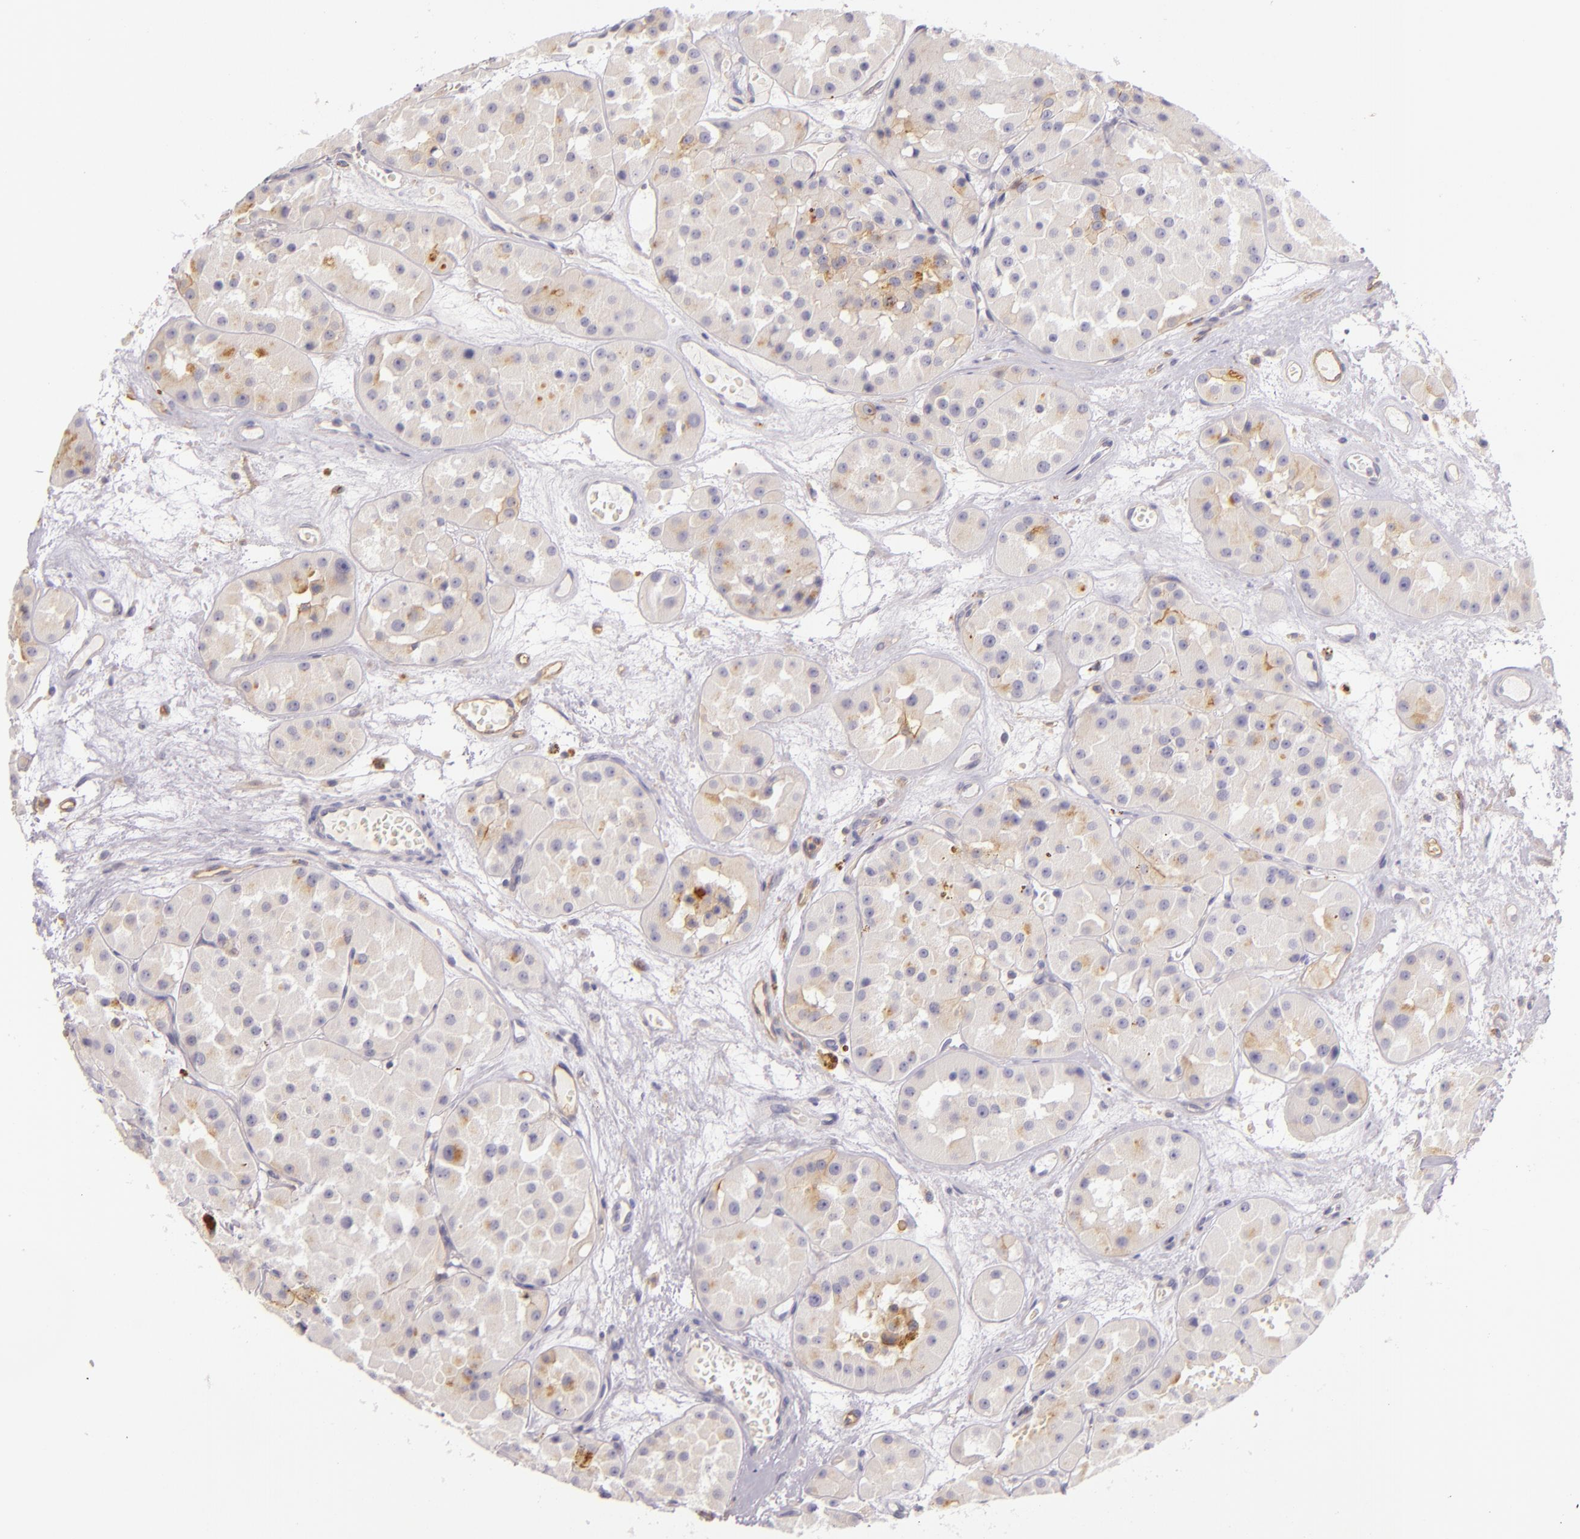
{"staining": {"intensity": "weak", "quantity": "<25%", "location": "cytoplasmic/membranous"}, "tissue": "renal cancer", "cell_type": "Tumor cells", "image_type": "cancer", "snomed": [{"axis": "morphology", "description": "Adenocarcinoma, uncertain malignant potential"}, {"axis": "topography", "description": "Kidney"}], "caption": "Renal cancer (adenocarcinoma,  uncertain malignant potential) was stained to show a protein in brown. There is no significant staining in tumor cells.", "gene": "CTSF", "patient": {"sex": "male", "age": 63}}